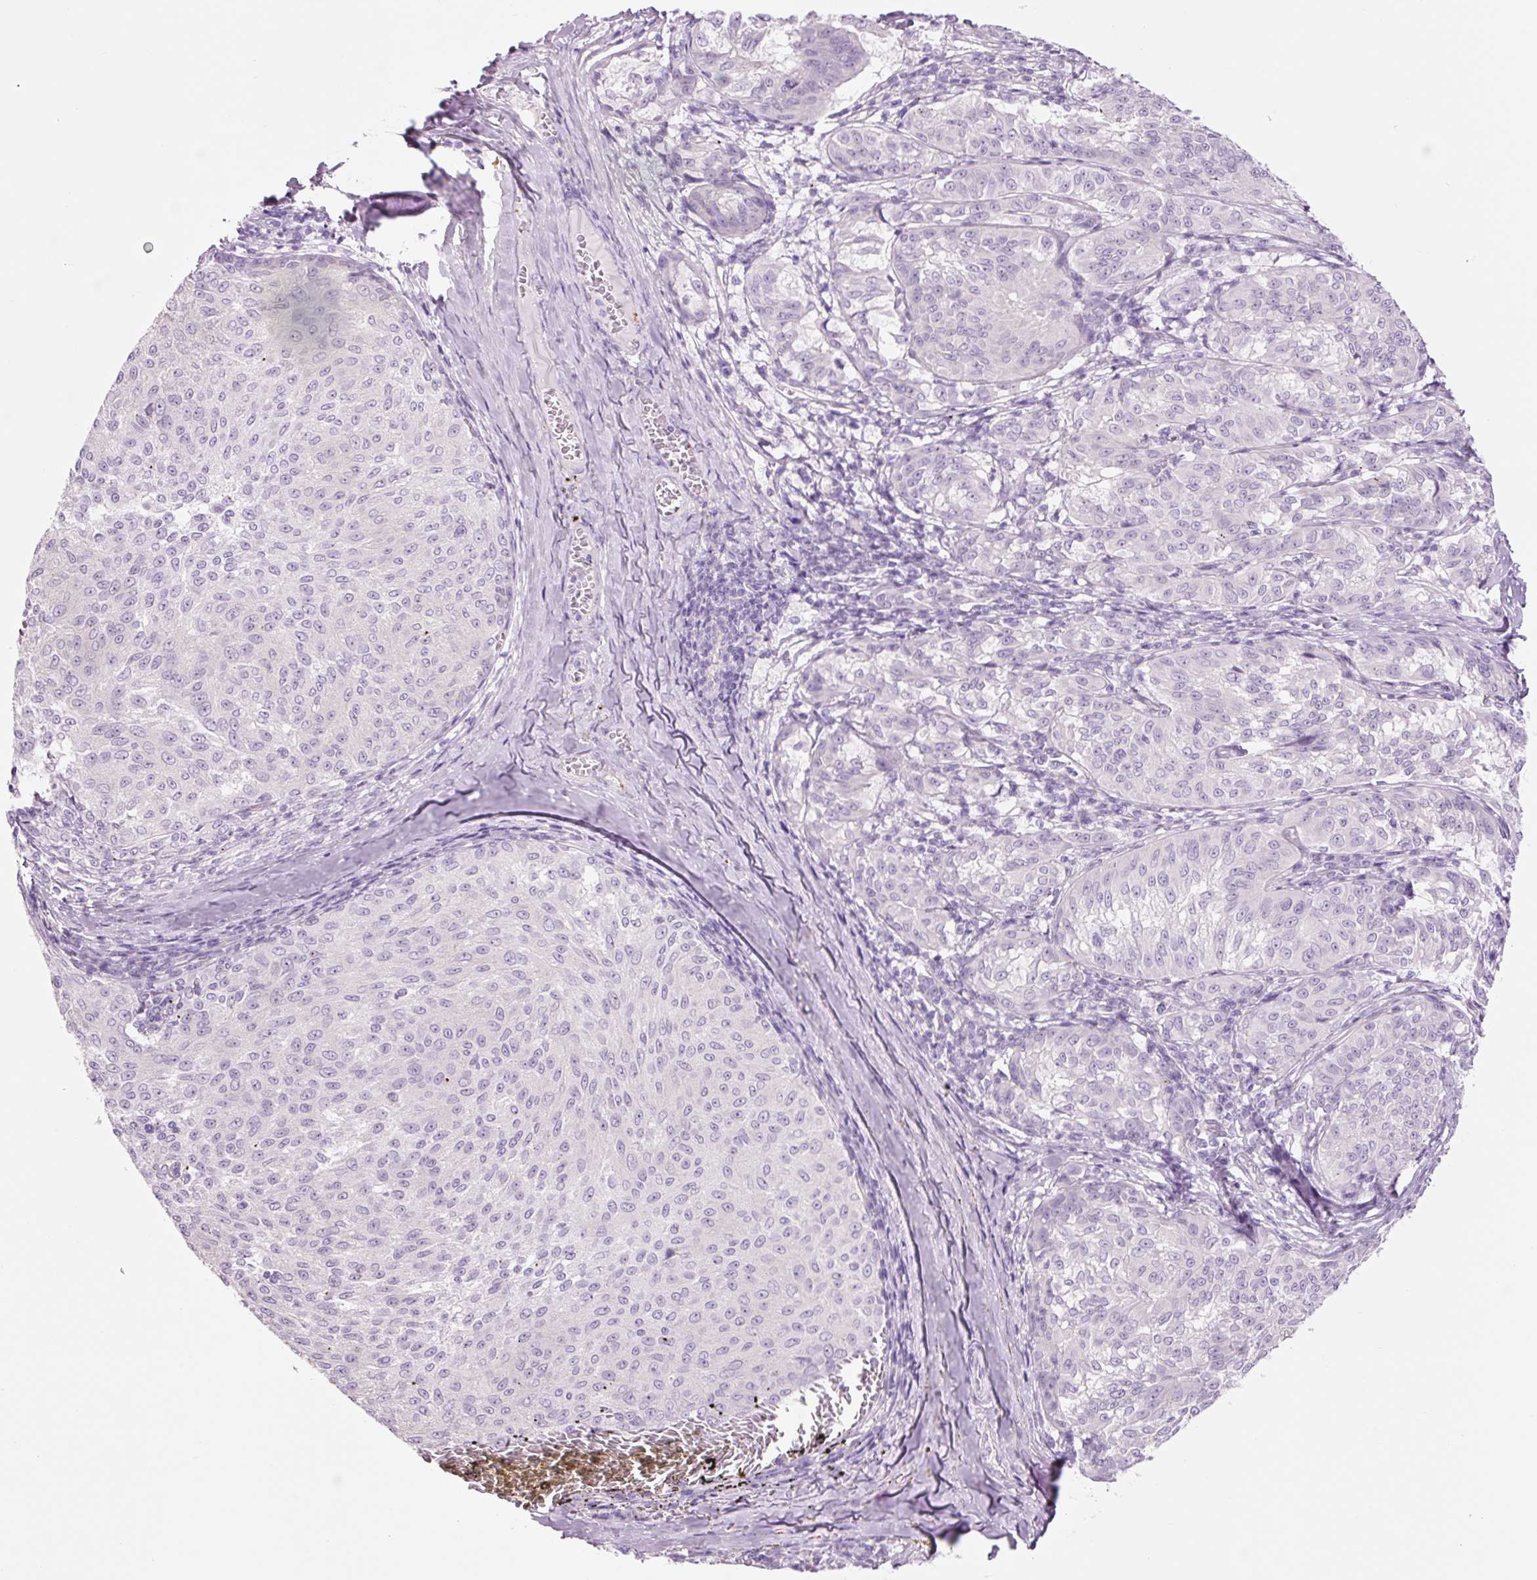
{"staining": {"intensity": "negative", "quantity": "none", "location": "none"}, "tissue": "melanoma", "cell_type": "Tumor cells", "image_type": "cancer", "snomed": [{"axis": "morphology", "description": "Malignant melanoma, NOS"}, {"axis": "topography", "description": "Skin"}], "caption": "There is no significant staining in tumor cells of melanoma.", "gene": "HSPA4L", "patient": {"sex": "female", "age": 72}}